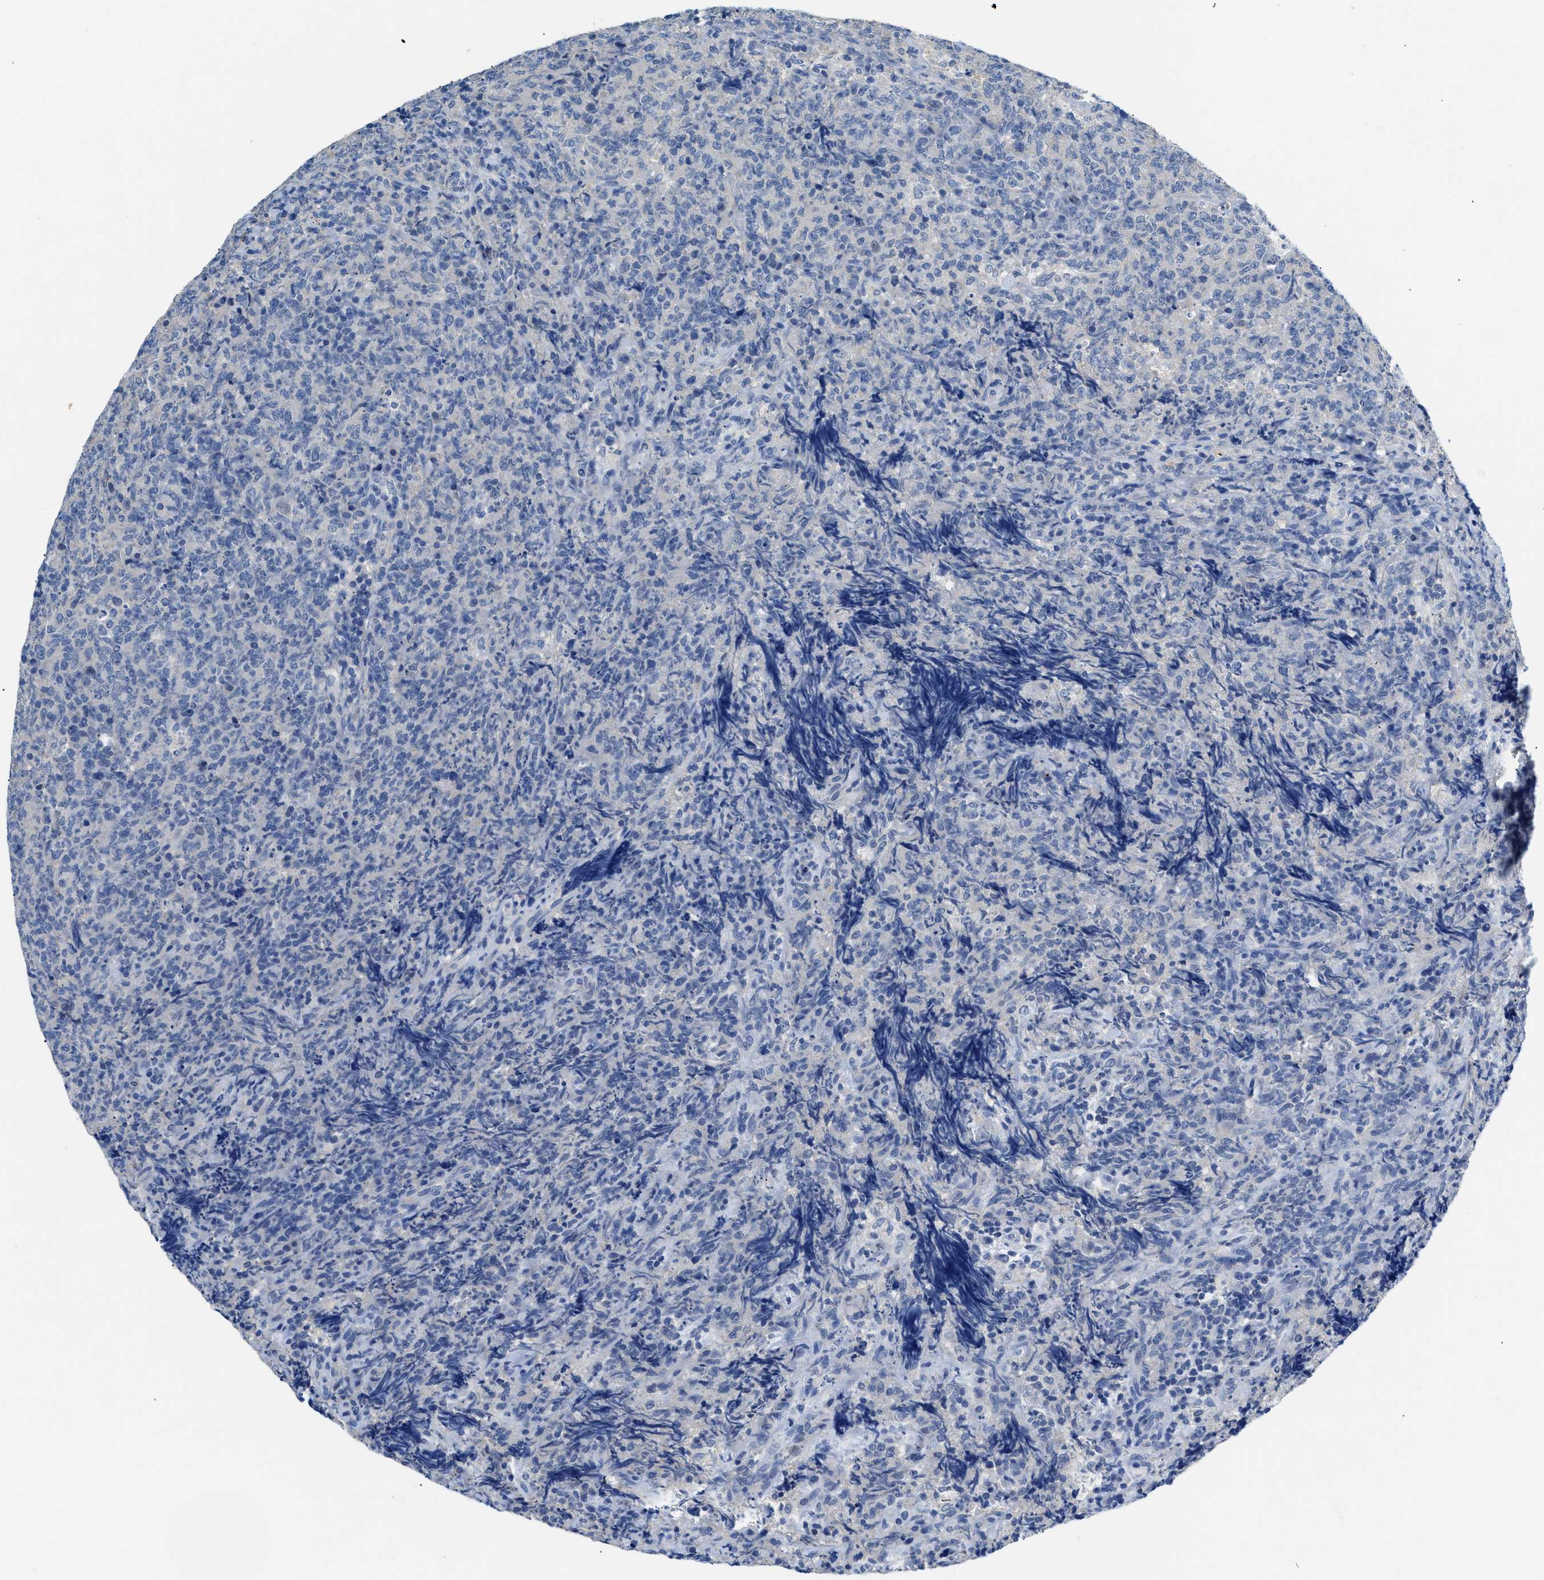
{"staining": {"intensity": "negative", "quantity": "none", "location": "none"}, "tissue": "lymphoma", "cell_type": "Tumor cells", "image_type": "cancer", "snomed": [{"axis": "morphology", "description": "Malignant lymphoma, non-Hodgkin's type, High grade"}, {"axis": "topography", "description": "Tonsil"}], "caption": "The micrograph demonstrates no staining of tumor cells in high-grade malignant lymphoma, non-Hodgkin's type. (DAB (3,3'-diaminobenzidine) IHC with hematoxylin counter stain).", "gene": "SLC10A6", "patient": {"sex": "female", "age": 36}}